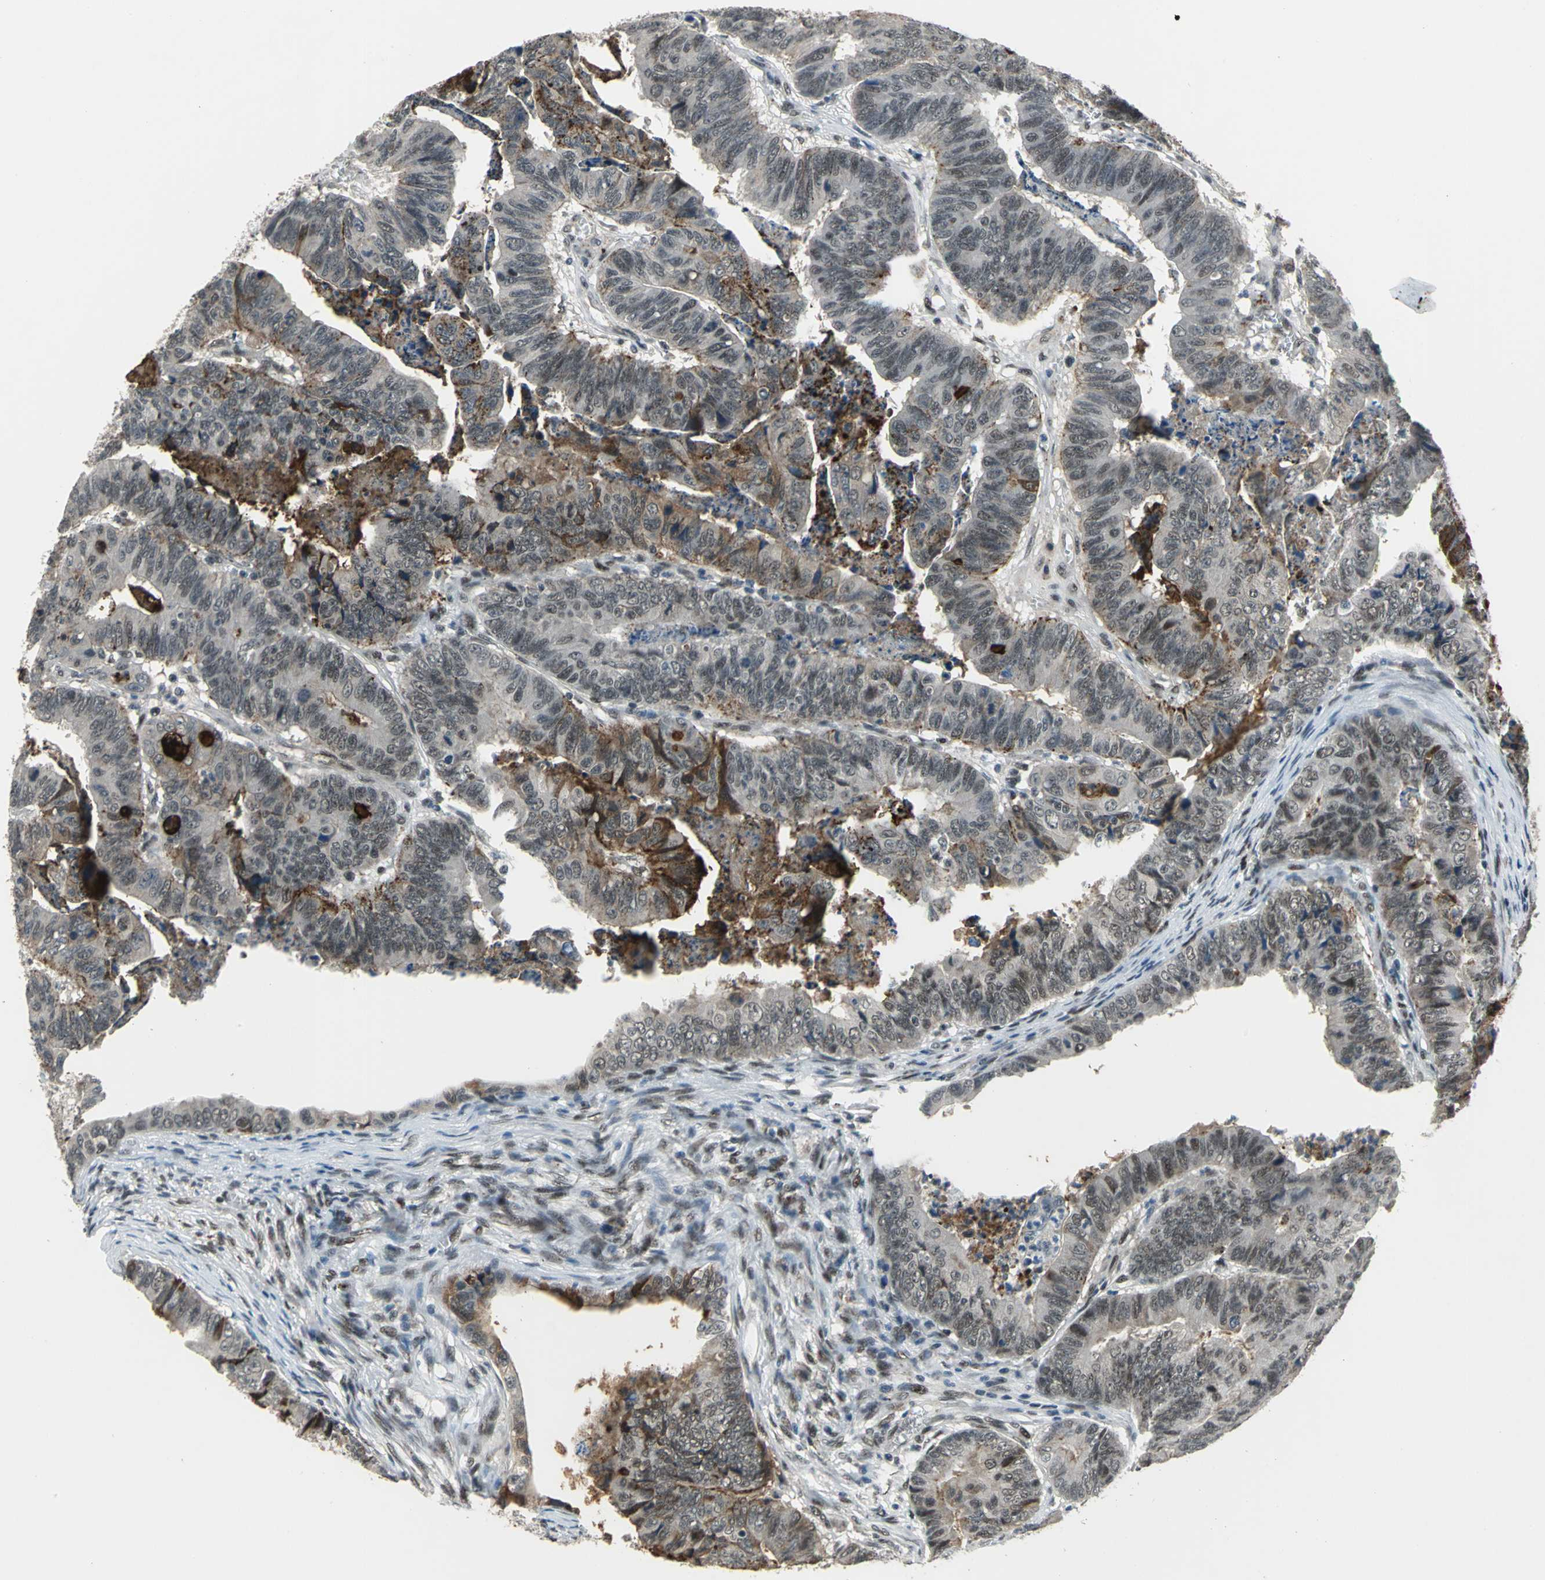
{"staining": {"intensity": "weak", "quantity": "25%-75%", "location": "cytoplasmic/membranous,nuclear"}, "tissue": "stomach cancer", "cell_type": "Tumor cells", "image_type": "cancer", "snomed": [{"axis": "morphology", "description": "Adenocarcinoma, NOS"}, {"axis": "topography", "description": "Stomach, lower"}], "caption": "Stomach cancer (adenocarcinoma) stained with a brown dye exhibits weak cytoplasmic/membranous and nuclear positive expression in about 25%-75% of tumor cells.", "gene": "ELF2", "patient": {"sex": "male", "age": 77}}